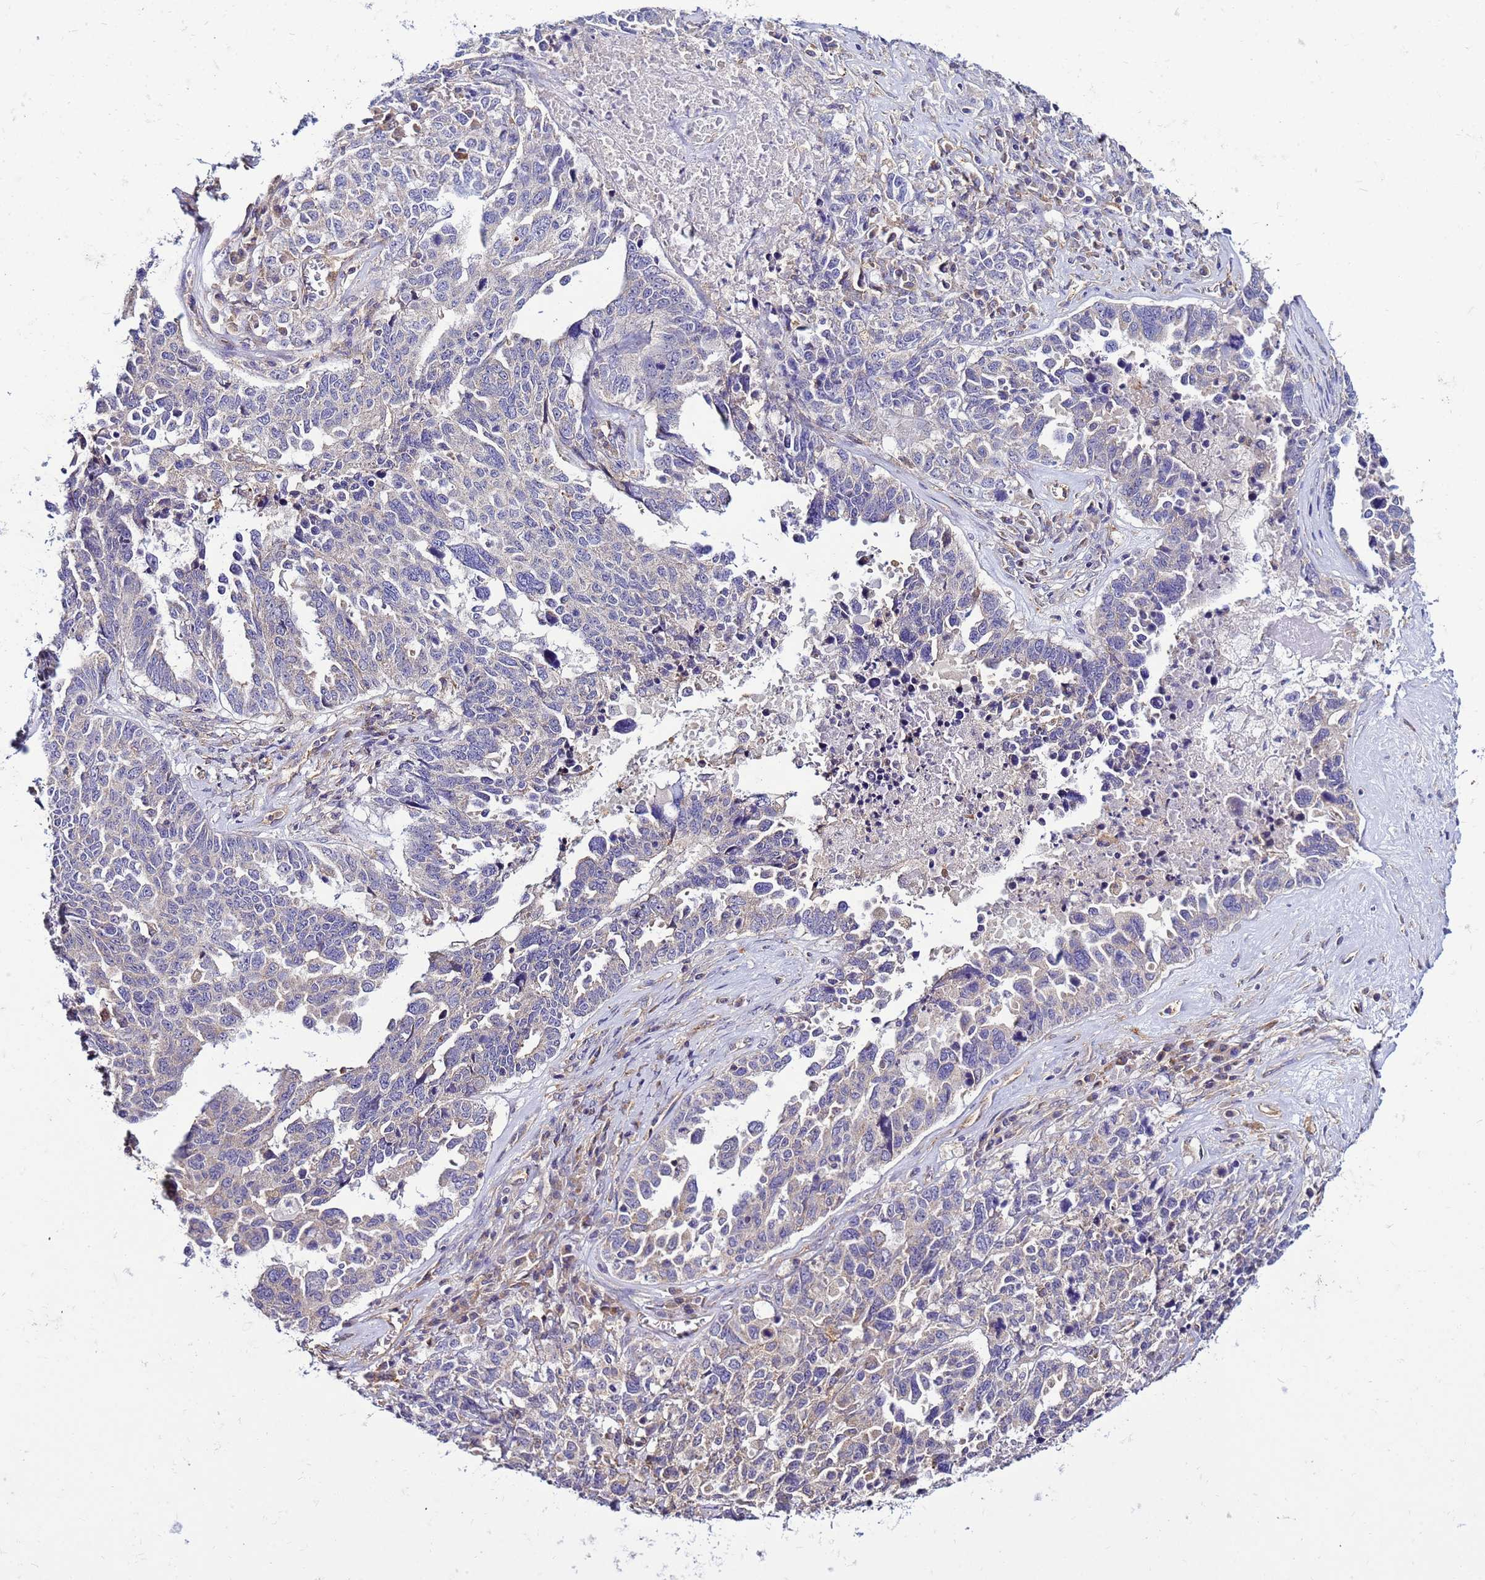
{"staining": {"intensity": "negative", "quantity": "none", "location": "none"}, "tissue": "ovarian cancer", "cell_type": "Tumor cells", "image_type": "cancer", "snomed": [{"axis": "morphology", "description": "Carcinoma, endometroid"}, {"axis": "topography", "description": "Ovary"}], "caption": "Tumor cells show no significant protein staining in ovarian cancer (endometroid carcinoma).", "gene": "PKD1", "patient": {"sex": "female", "age": 62}}